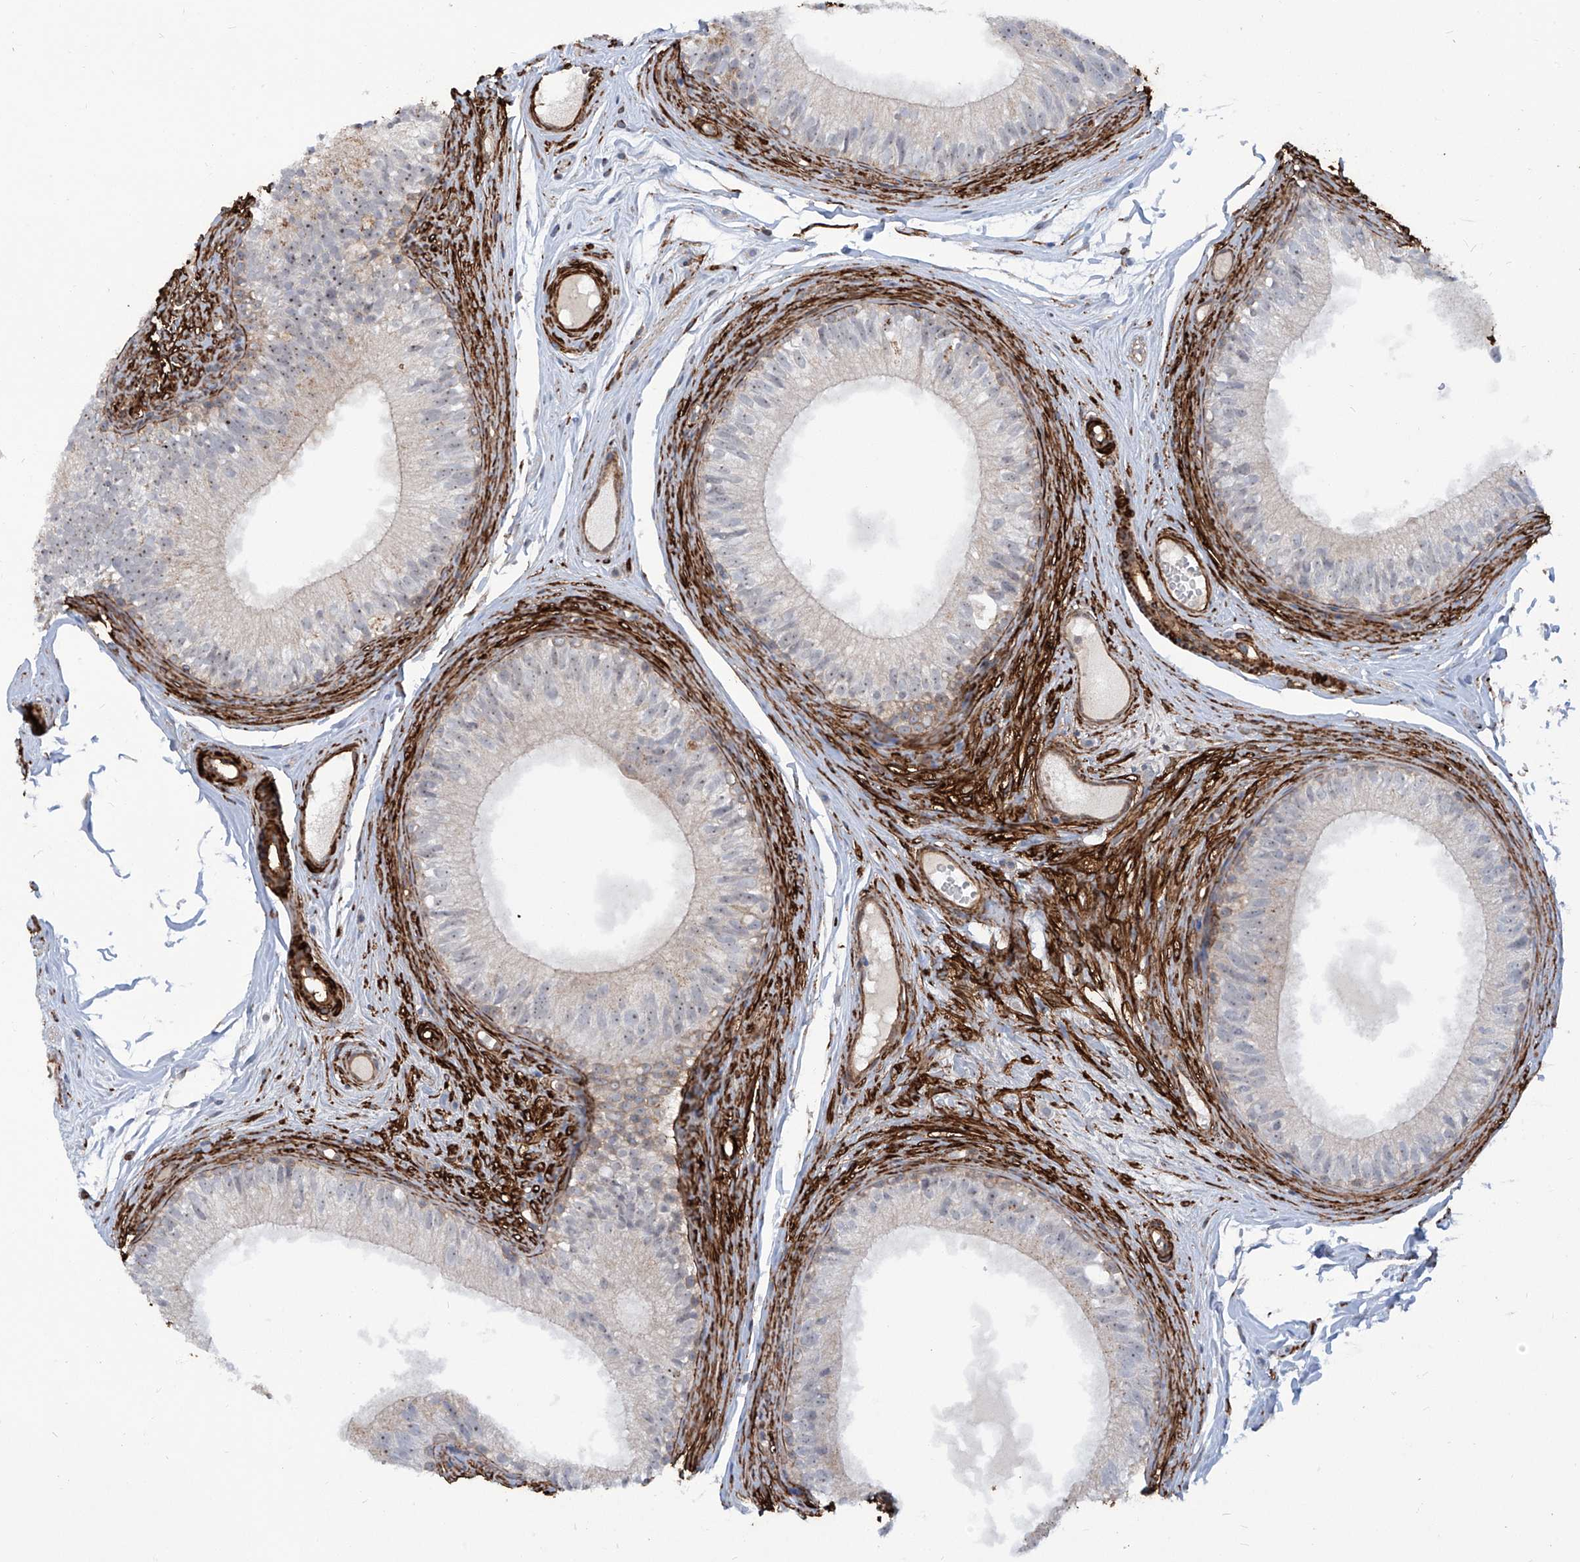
{"staining": {"intensity": "weak", "quantity": "<25%", "location": "cytoplasmic/membranous"}, "tissue": "epididymis", "cell_type": "Glandular cells", "image_type": "normal", "snomed": [{"axis": "morphology", "description": "Normal tissue, NOS"}, {"axis": "morphology", "description": "Seminoma in situ"}, {"axis": "topography", "description": "Testis"}, {"axis": "topography", "description": "Epididymis"}], "caption": "Epididymis stained for a protein using immunohistochemistry (IHC) reveals no positivity glandular cells.", "gene": "ZNF490", "patient": {"sex": "male", "age": 28}}